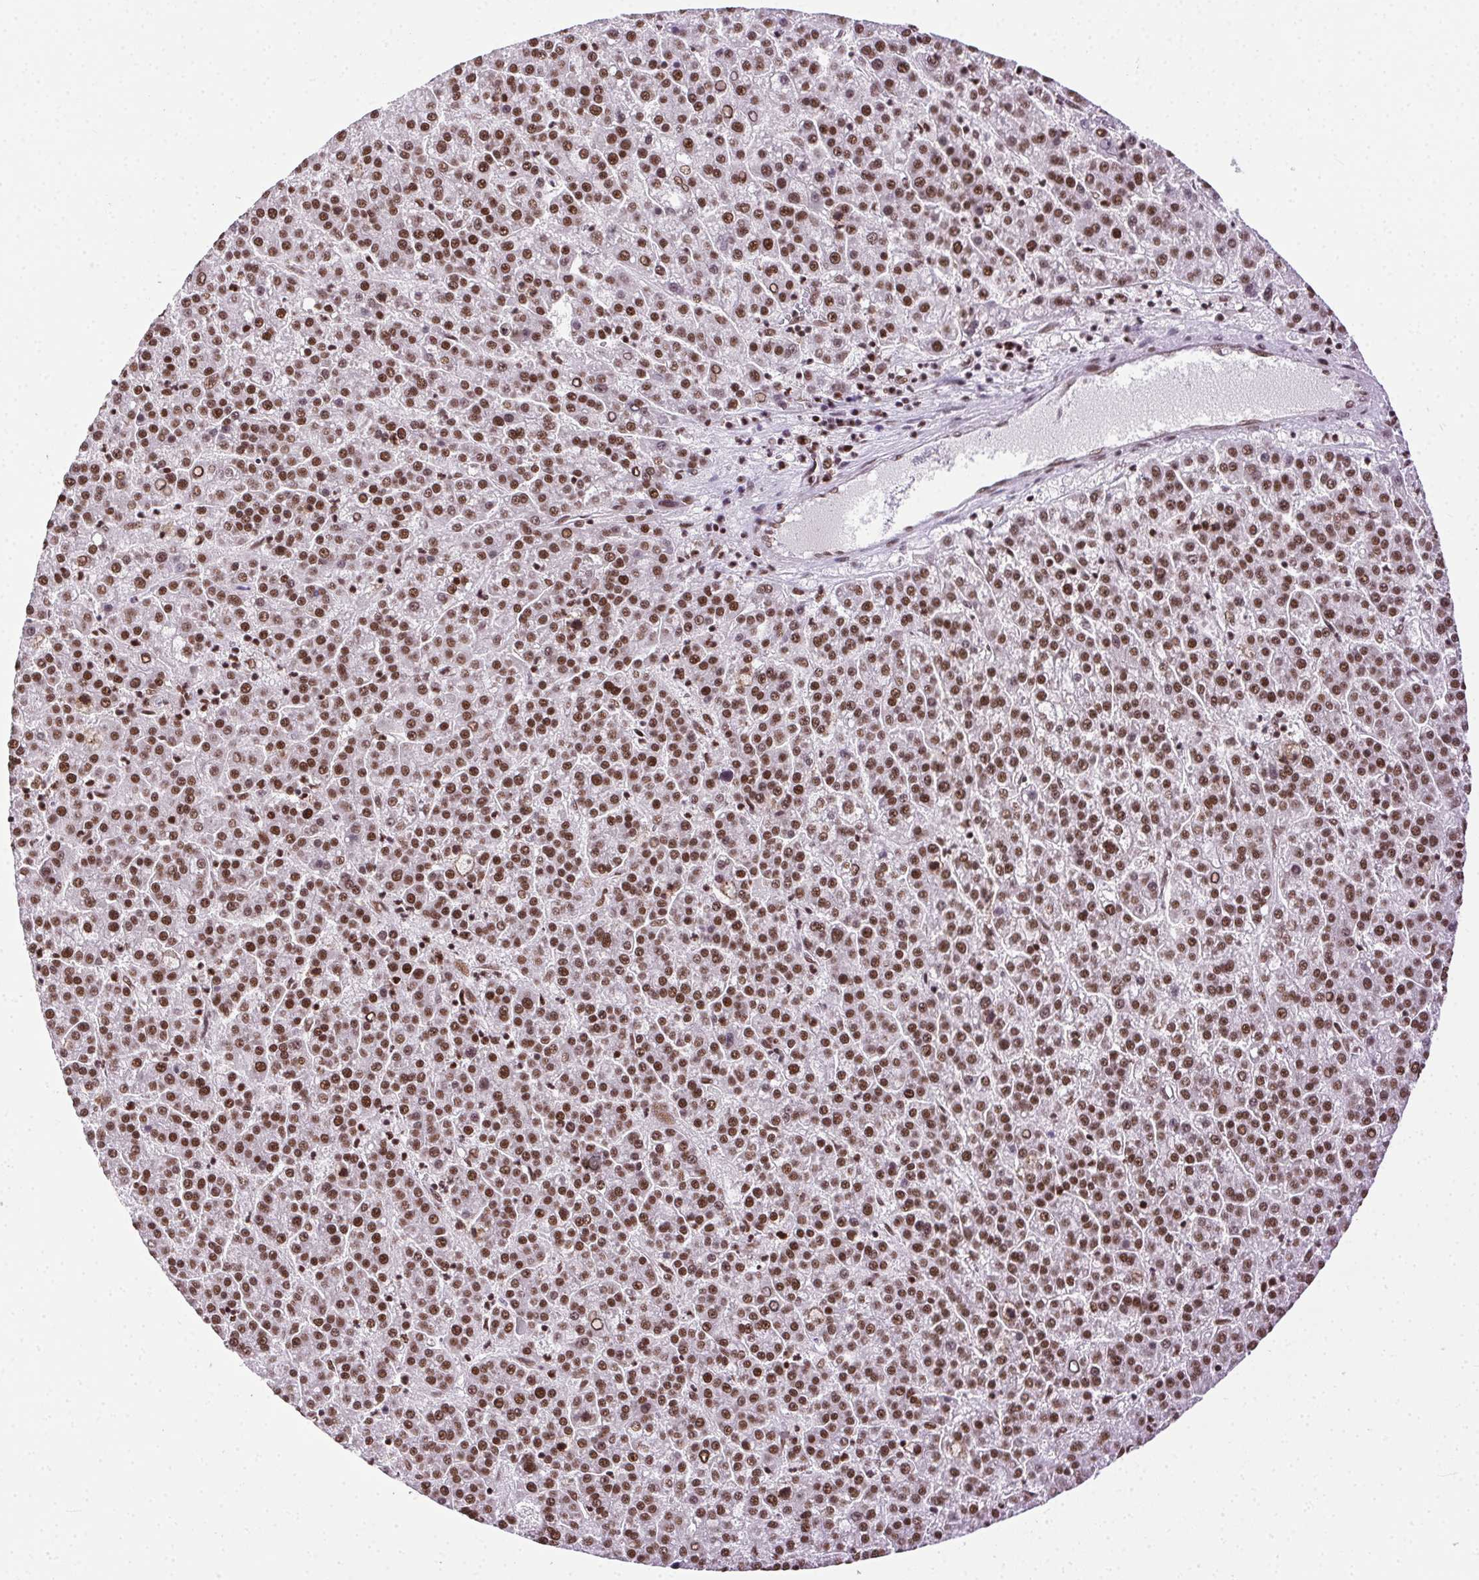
{"staining": {"intensity": "strong", "quantity": ">75%", "location": "nuclear"}, "tissue": "liver cancer", "cell_type": "Tumor cells", "image_type": "cancer", "snomed": [{"axis": "morphology", "description": "Carcinoma, Hepatocellular, NOS"}, {"axis": "topography", "description": "Liver"}], "caption": "Hepatocellular carcinoma (liver) stained with a brown dye shows strong nuclear positive expression in about >75% of tumor cells.", "gene": "TRA2B", "patient": {"sex": "female", "age": 58}}